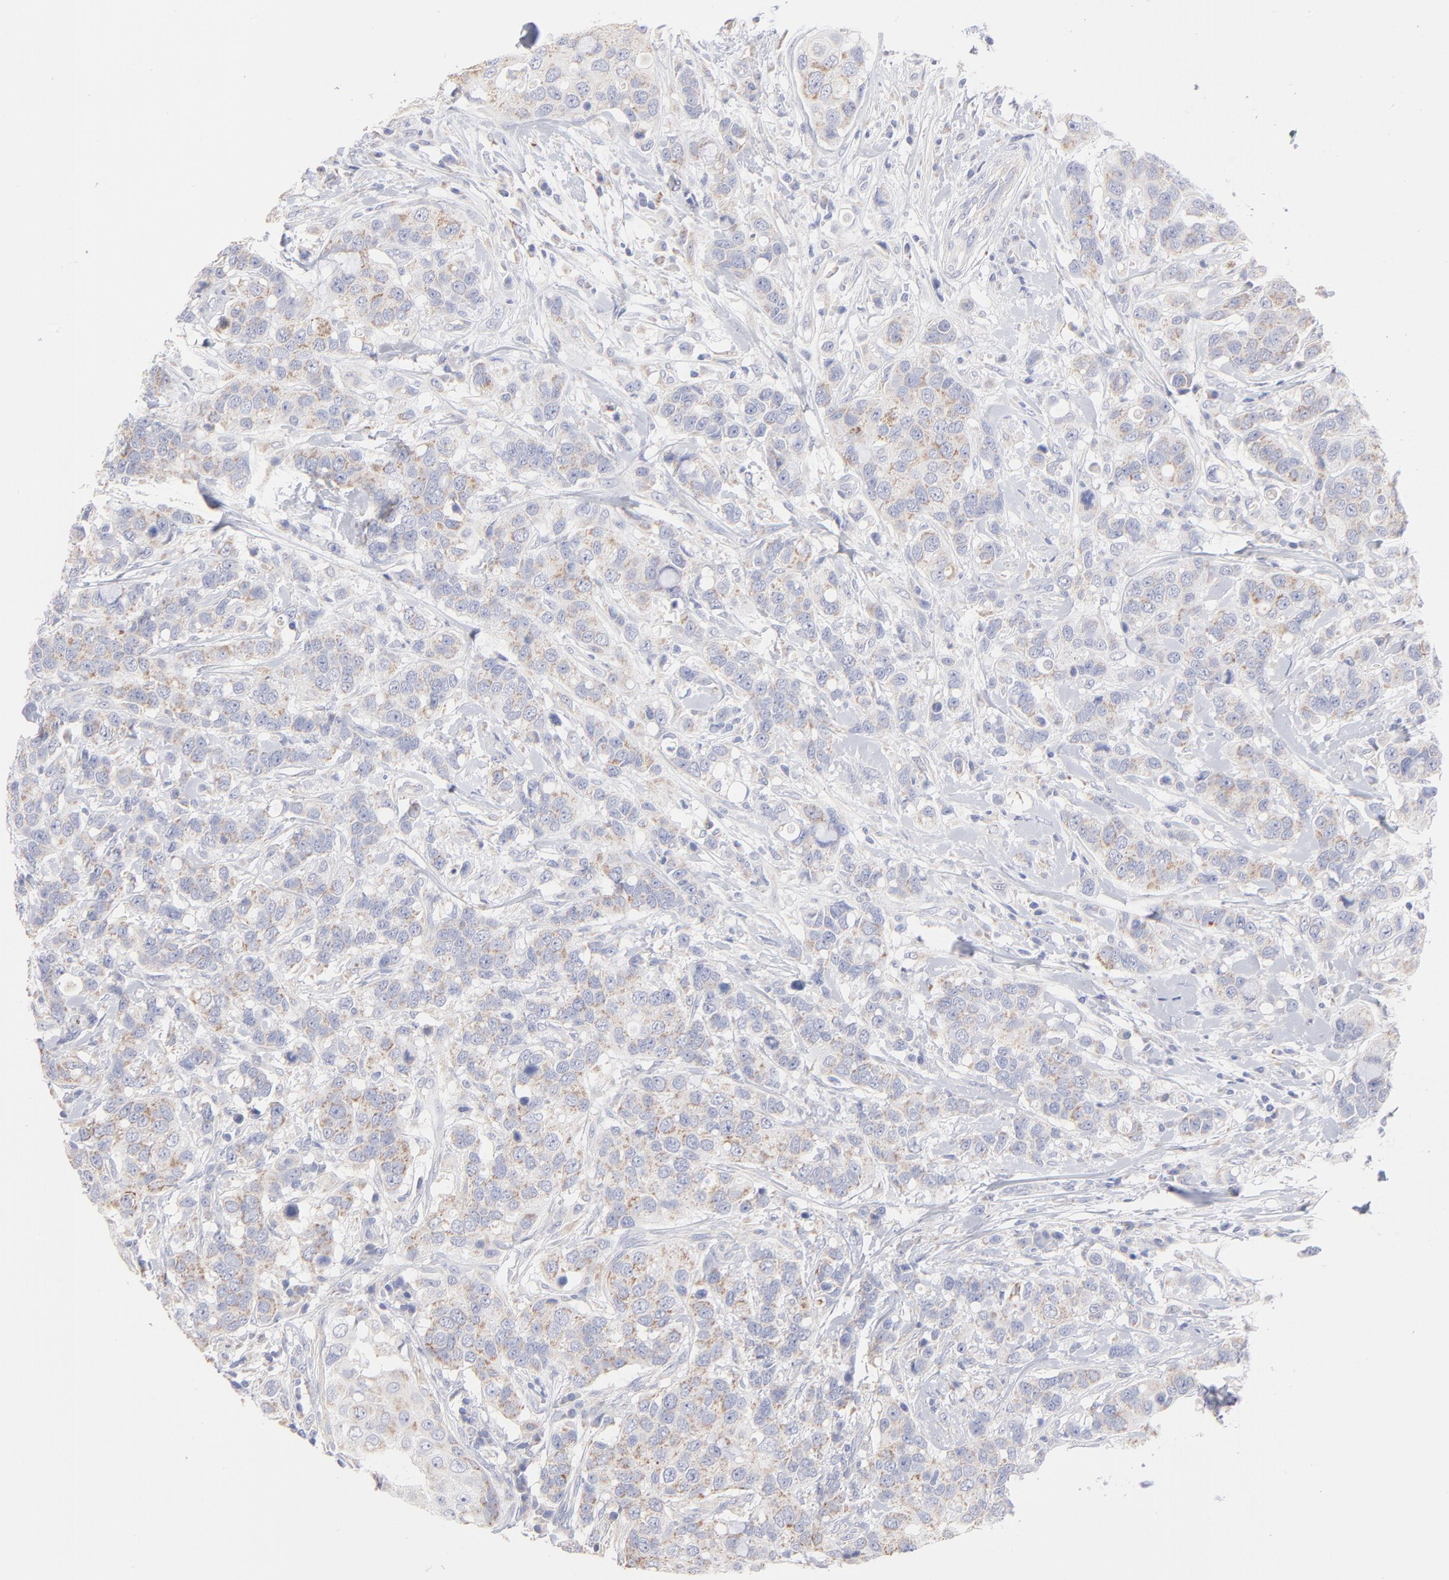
{"staining": {"intensity": "weak", "quantity": "25%-75%", "location": "cytoplasmic/membranous"}, "tissue": "breast cancer", "cell_type": "Tumor cells", "image_type": "cancer", "snomed": [{"axis": "morphology", "description": "Duct carcinoma"}, {"axis": "topography", "description": "Breast"}], "caption": "Immunohistochemistry micrograph of neoplastic tissue: human intraductal carcinoma (breast) stained using IHC exhibits low levels of weak protein expression localized specifically in the cytoplasmic/membranous of tumor cells, appearing as a cytoplasmic/membranous brown color.", "gene": "TST", "patient": {"sex": "female", "age": 27}}